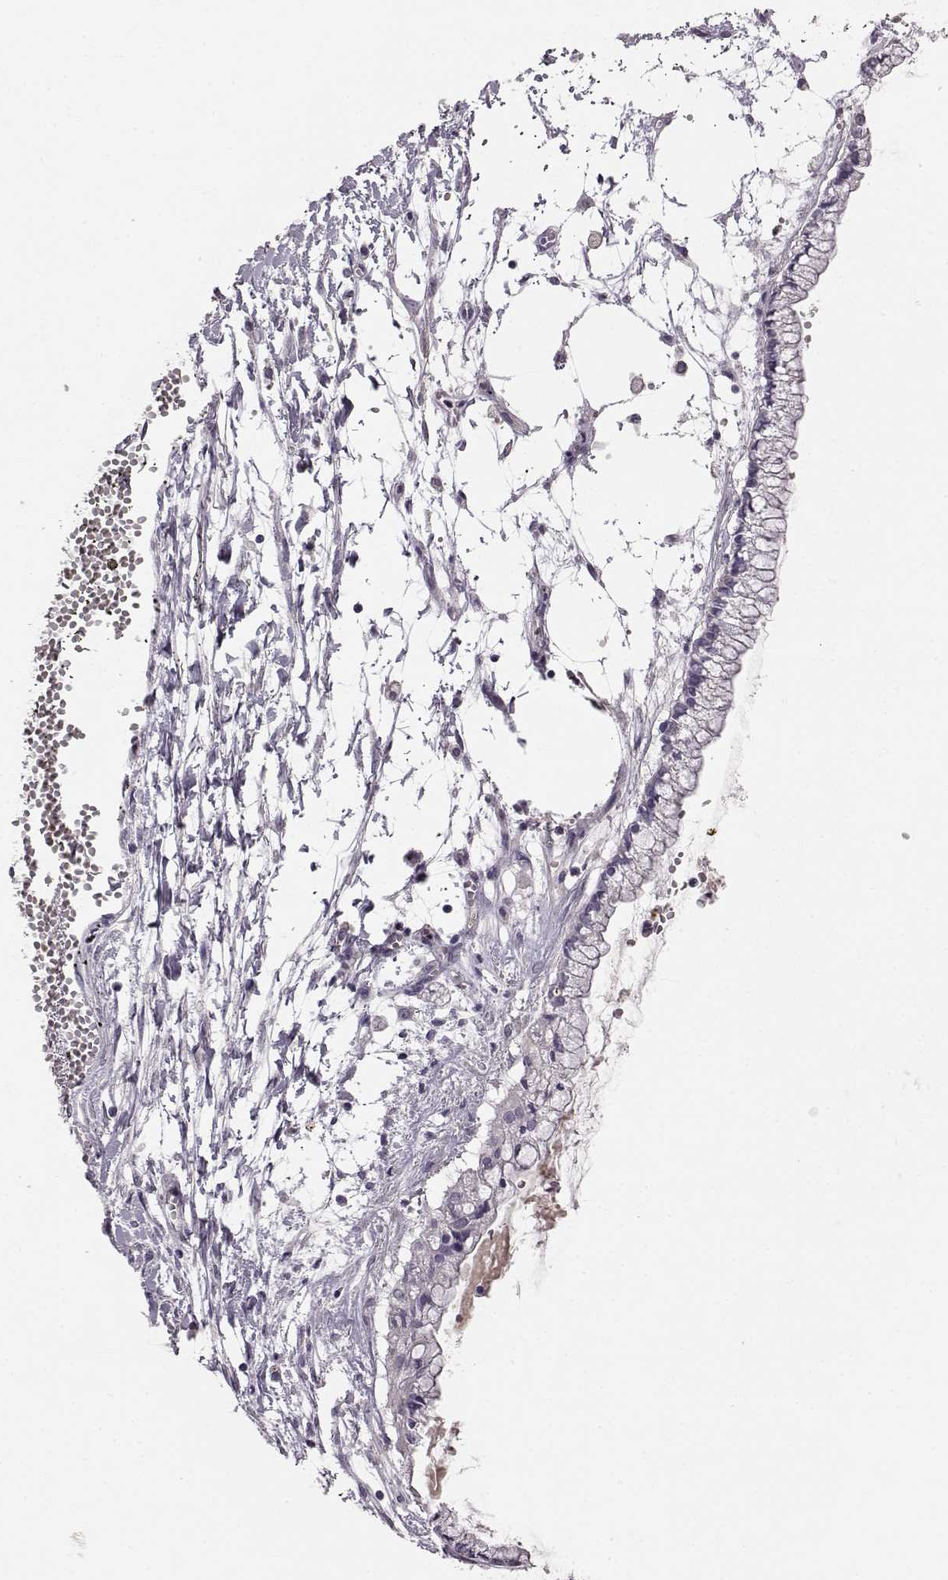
{"staining": {"intensity": "negative", "quantity": "none", "location": "none"}, "tissue": "ovarian cancer", "cell_type": "Tumor cells", "image_type": "cancer", "snomed": [{"axis": "morphology", "description": "Cystadenocarcinoma, mucinous, NOS"}, {"axis": "topography", "description": "Ovary"}], "caption": "There is no significant expression in tumor cells of ovarian cancer (mucinous cystadenocarcinoma).", "gene": "BFSP2", "patient": {"sex": "female", "age": 67}}